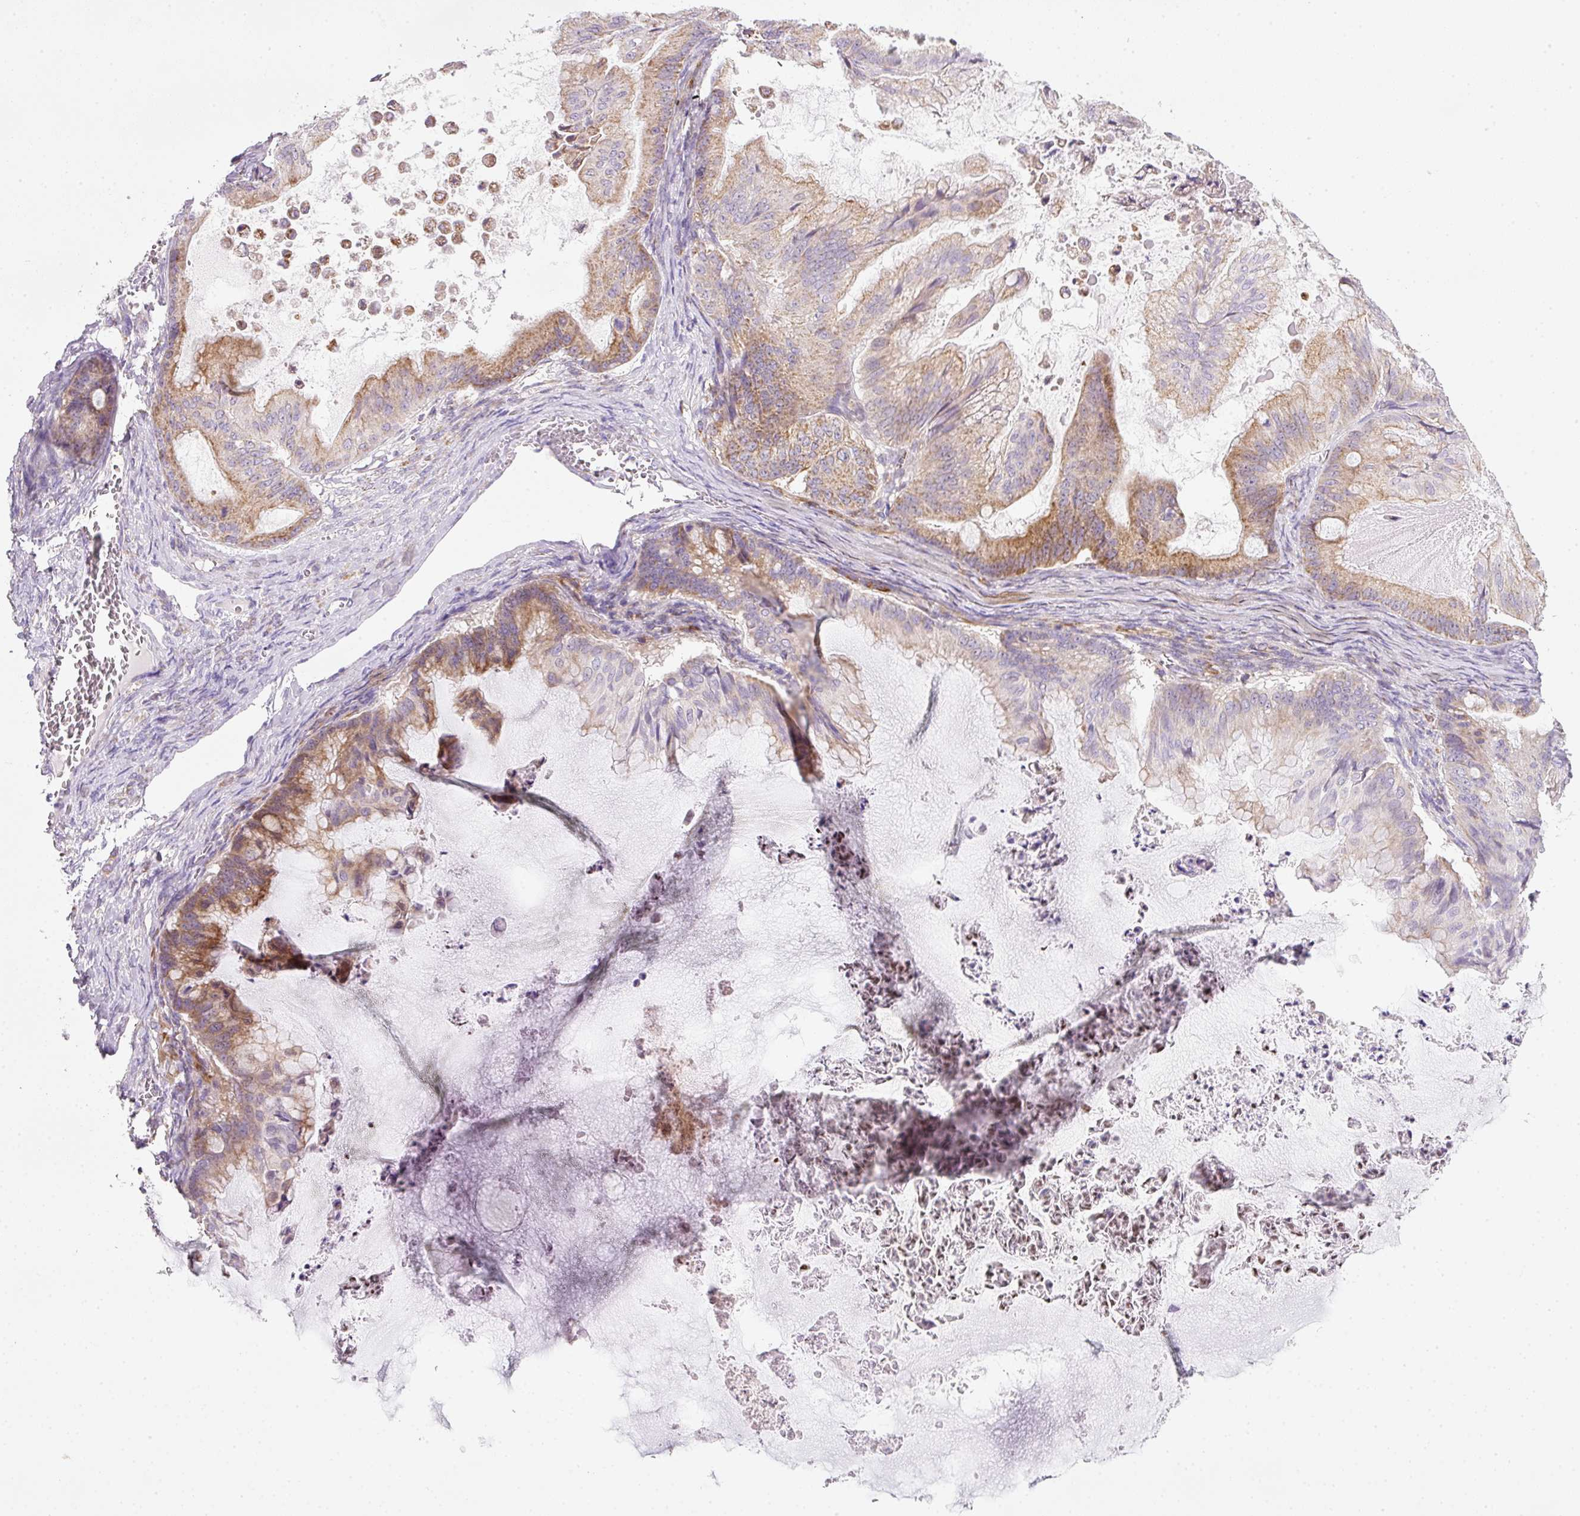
{"staining": {"intensity": "moderate", "quantity": ">75%", "location": "cytoplasmic/membranous"}, "tissue": "ovarian cancer", "cell_type": "Tumor cells", "image_type": "cancer", "snomed": [{"axis": "morphology", "description": "Cystadenocarcinoma, mucinous, NOS"}, {"axis": "topography", "description": "Ovary"}], "caption": "A histopathology image of ovarian mucinous cystadenocarcinoma stained for a protein reveals moderate cytoplasmic/membranous brown staining in tumor cells.", "gene": "NDUFA1", "patient": {"sex": "female", "age": 71}}